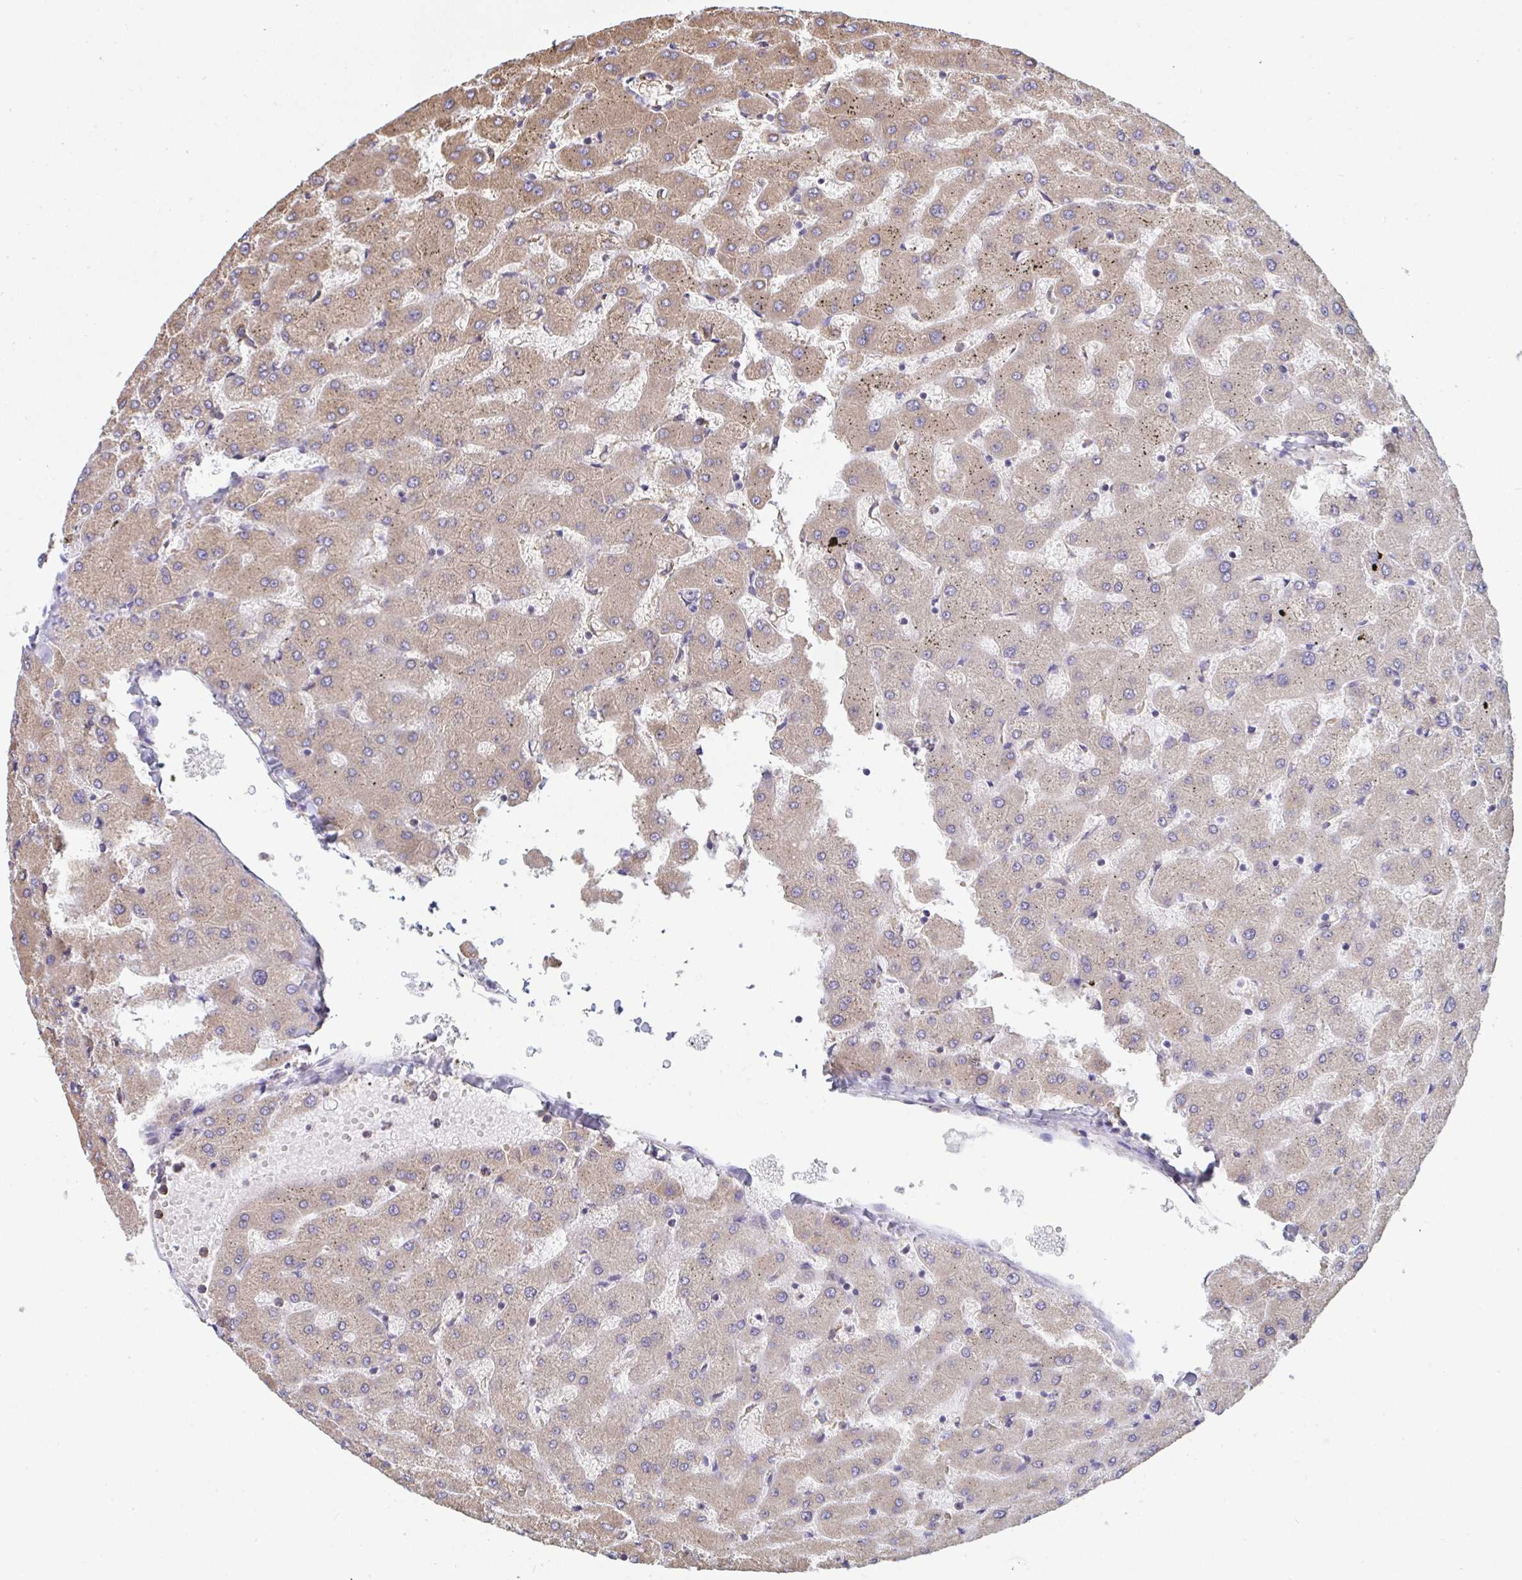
{"staining": {"intensity": "negative", "quantity": "none", "location": "none"}, "tissue": "liver", "cell_type": "Cholangiocytes", "image_type": "normal", "snomed": [{"axis": "morphology", "description": "Normal tissue, NOS"}, {"axis": "topography", "description": "Liver"}], "caption": "Immunohistochemical staining of benign liver reveals no significant expression in cholangiocytes. (Brightfield microscopy of DAB (3,3'-diaminobenzidine) immunohistochemistry (IHC) at high magnification).", "gene": "MYMK", "patient": {"sex": "female", "age": 63}}